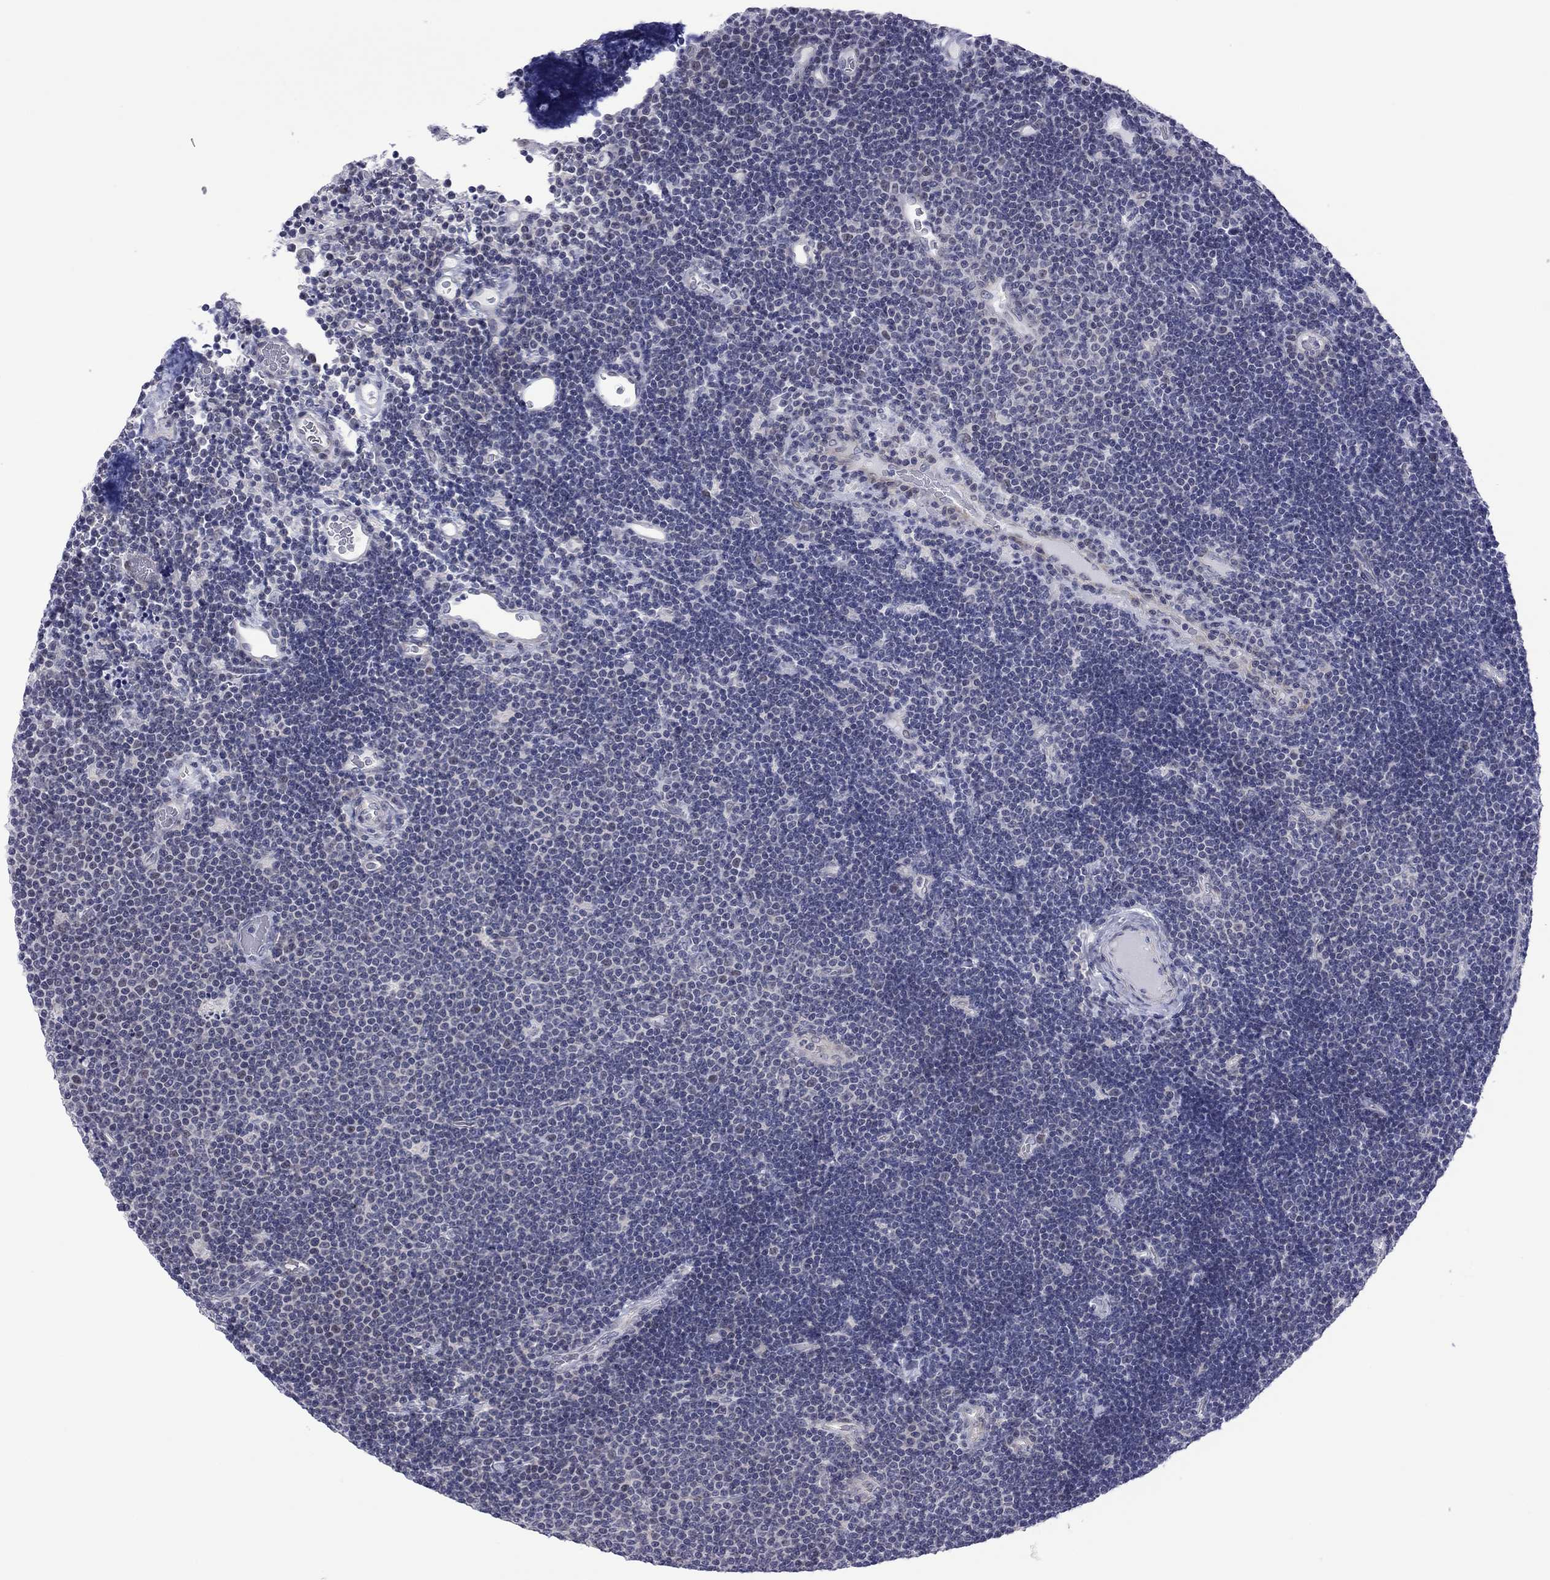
{"staining": {"intensity": "negative", "quantity": "none", "location": "none"}, "tissue": "lymphoma", "cell_type": "Tumor cells", "image_type": "cancer", "snomed": [{"axis": "morphology", "description": "Malignant lymphoma, non-Hodgkin's type, Low grade"}, {"axis": "topography", "description": "Brain"}], "caption": "Immunohistochemistry (IHC) of human malignant lymphoma, non-Hodgkin's type (low-grade) shows no expression in tumor cells. (DAB (3,3'-diaminobenzidine) immunohistochemistry with hematoxylin counter stain).", "gene": "POU5F2", "patient": {"sex": "female", "age": 66}}